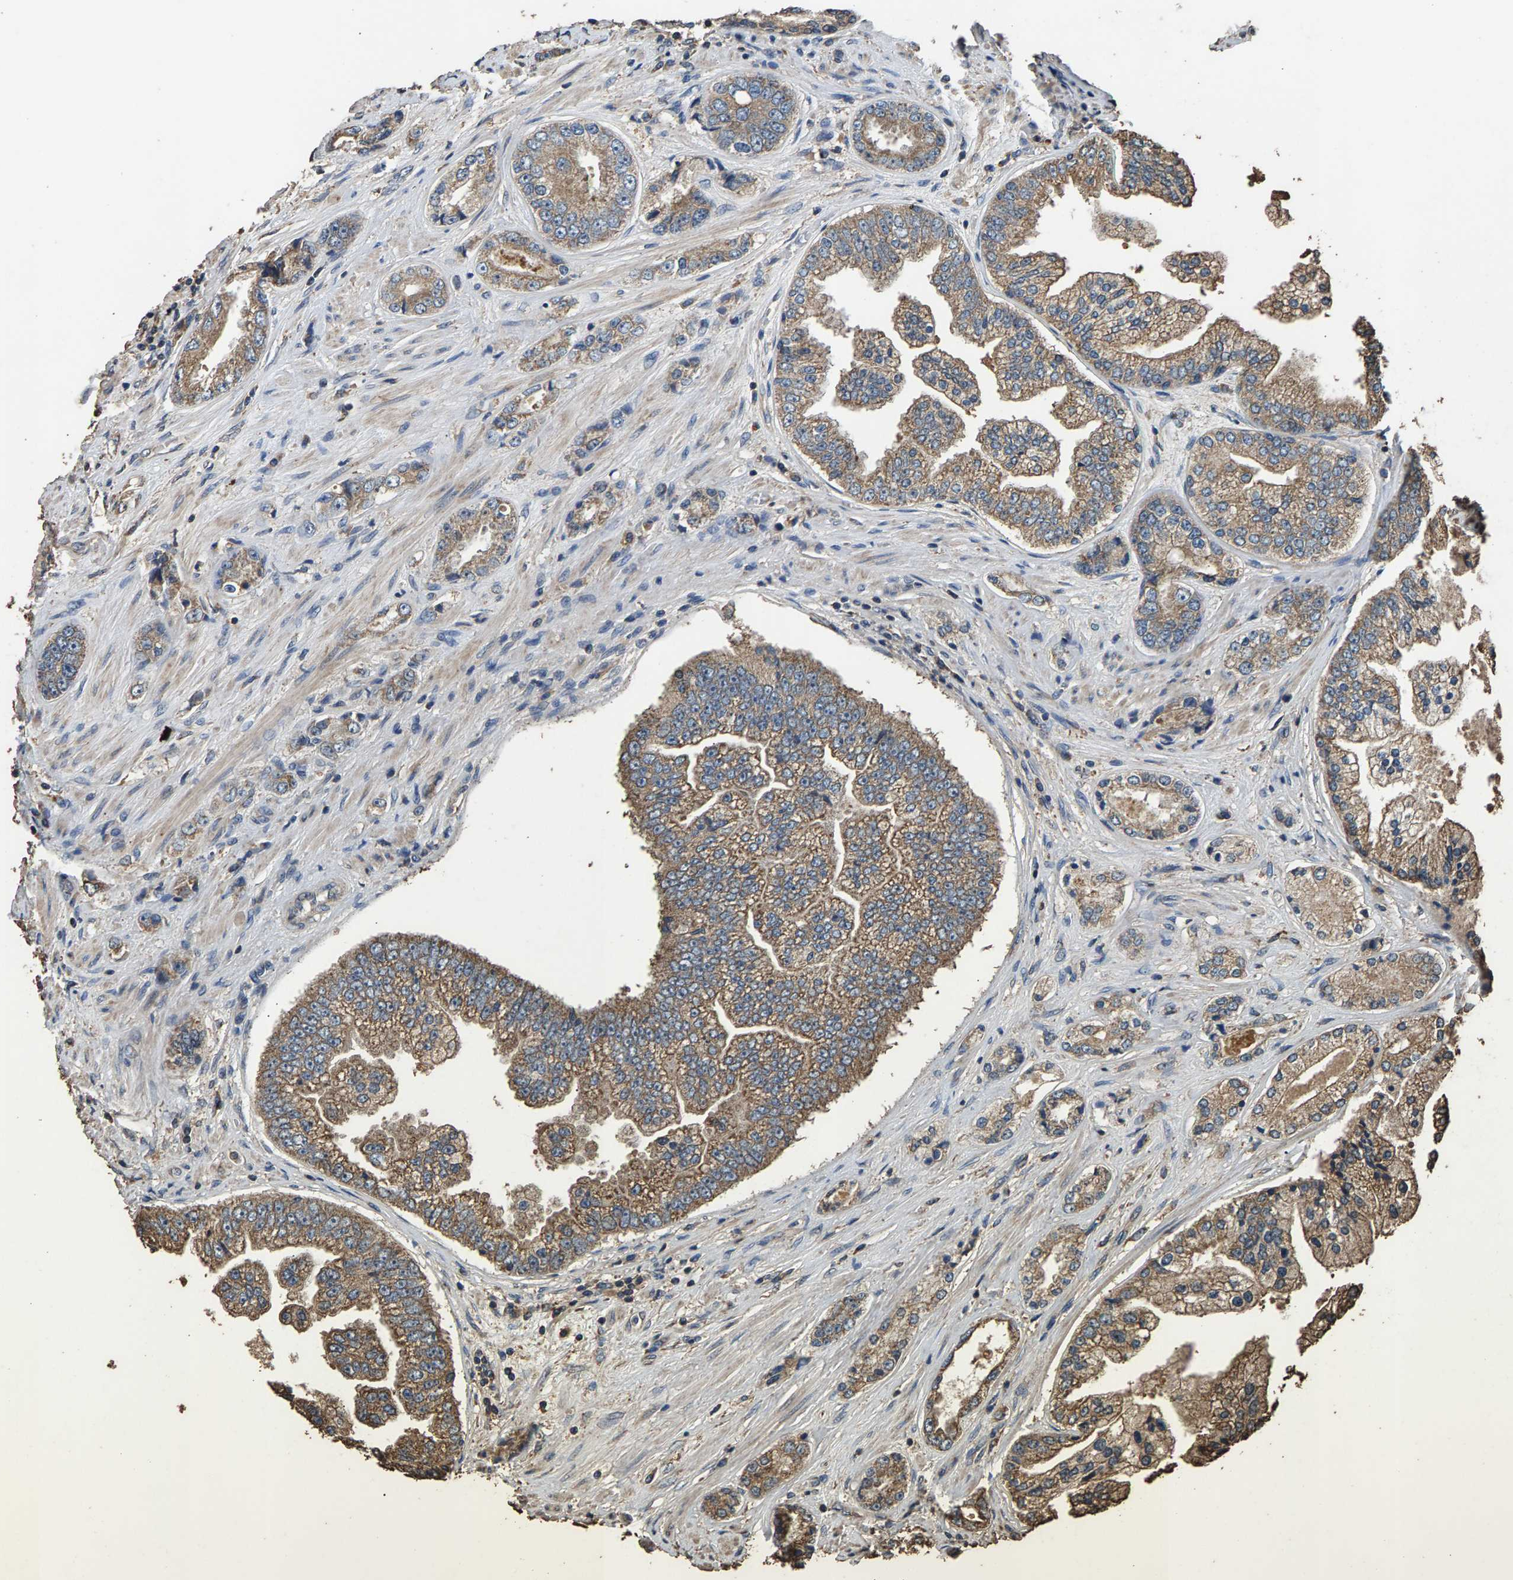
{"staining": {"intensity": "weak", "quantity": ">75%", "location": "cytoplasmic/membranous"}, "tissue": "prostate cancer", "cell_type": "Tumor cells", "image_type": "cancer", "snomed": [{"axis": "morphology", "description": "Adenocarcinoma, High grade"}, {"axis": "topography", "description": "Prostate"}], "caption": "Protein analysis of prostate cancer (high-grade adenocarcinoma) tissue shows weak cytoplasmic/membranous staining in about >75% of tumor cells. (brown staining indicates protein expression, while blue staining denotes nuclei).", "gene": "MRPL27", "patient": {"sex": "male", "age": 61}}